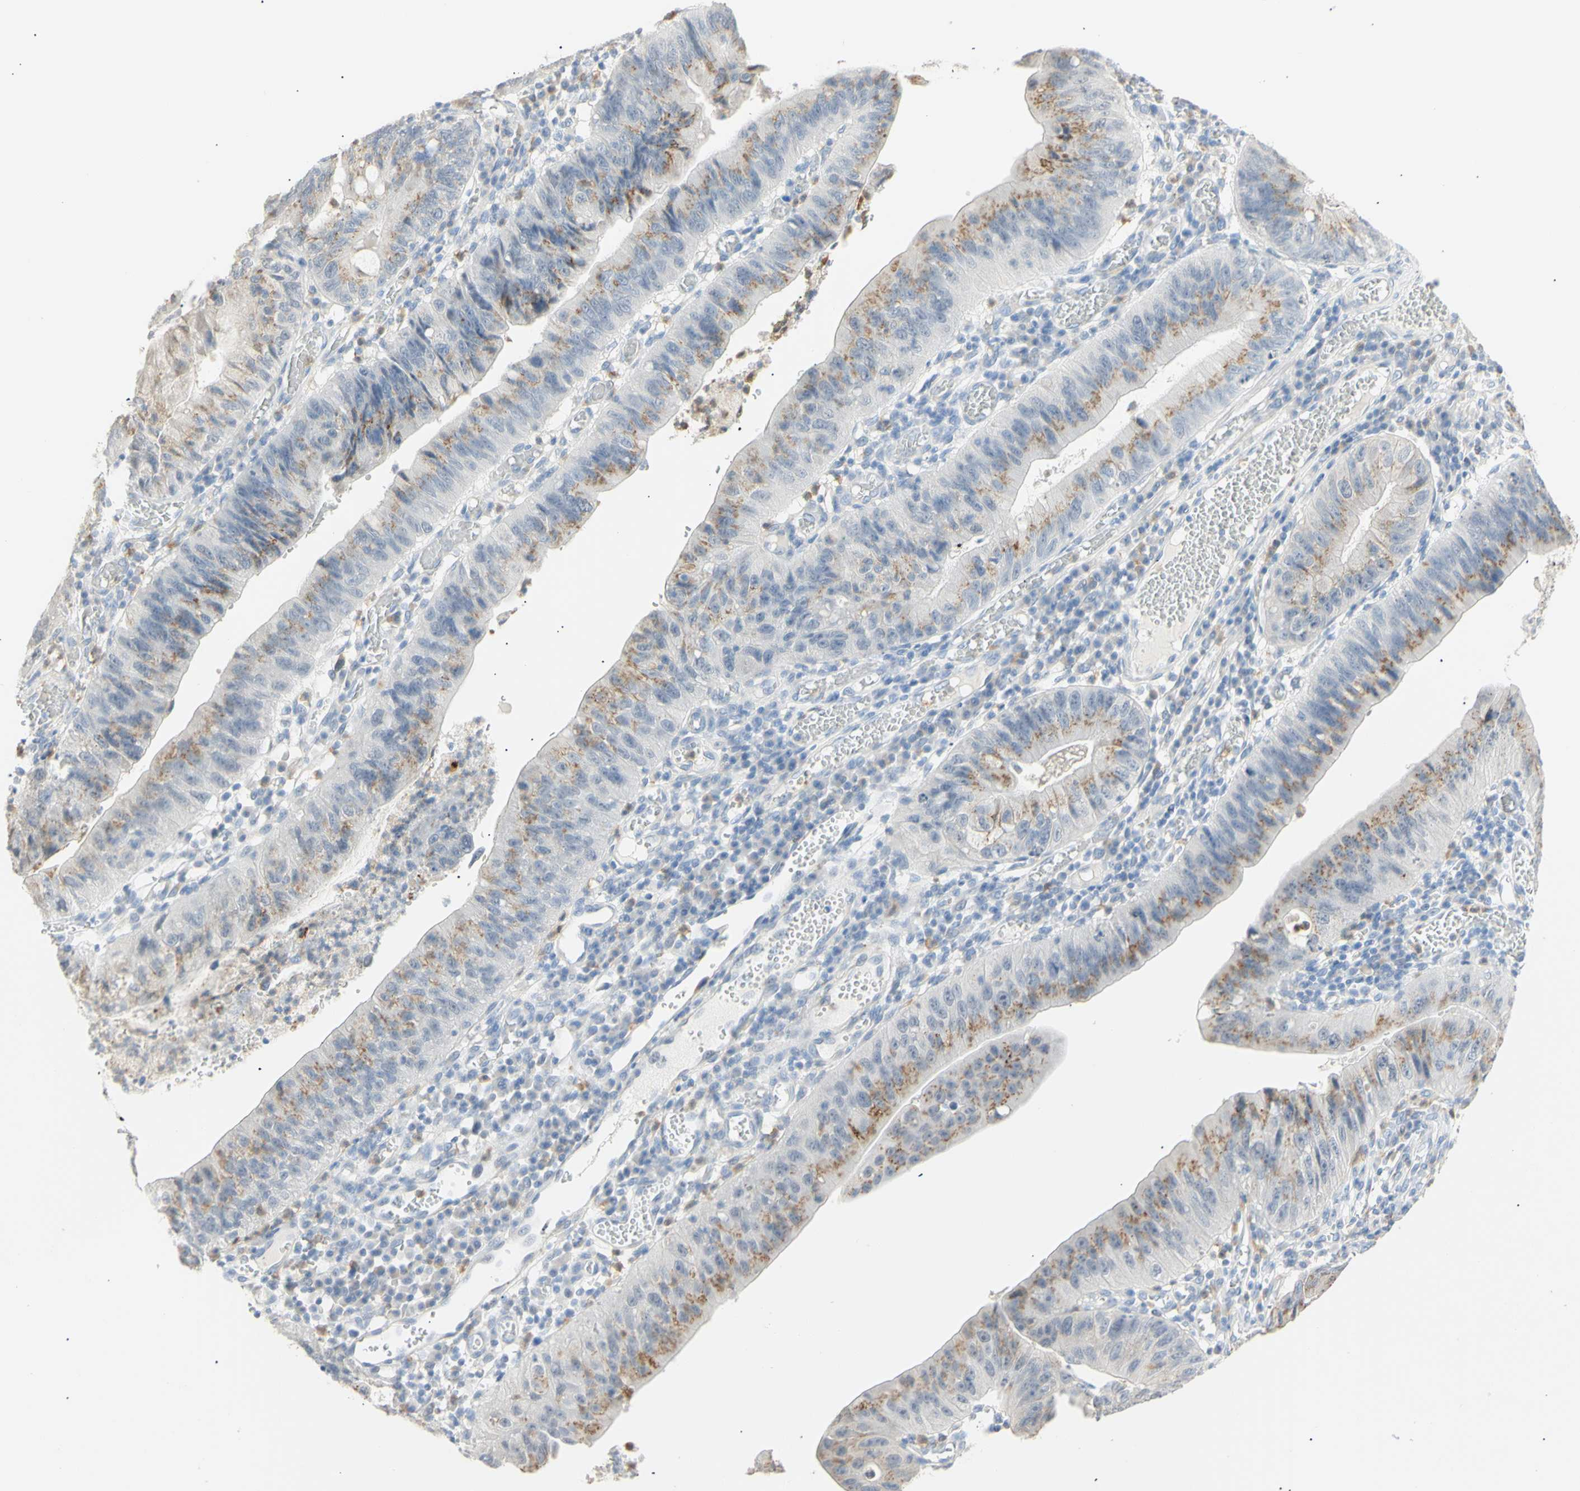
{"staining": {"intensity": "moderate", "quantity": ">75%", "location": "cytoplasmic/membranous"}, "tissue": "stomach cancer", "cell_type": "Tumor cells", "image_type": "cancer", "snomed": [{"axis": "morphology", "description": "Adenocarcinoma, NOS"}, {"axis": "topography", "description": "Stomach"}], "caption": "Protein expression analysis of adenocarcinoma (stomach) reveals moderate cytoplasmic/membranous positivity in about >75% of tumor cells.", "gene": "B4GALNT3", "patient": {"sex": "male", "age": 59}}